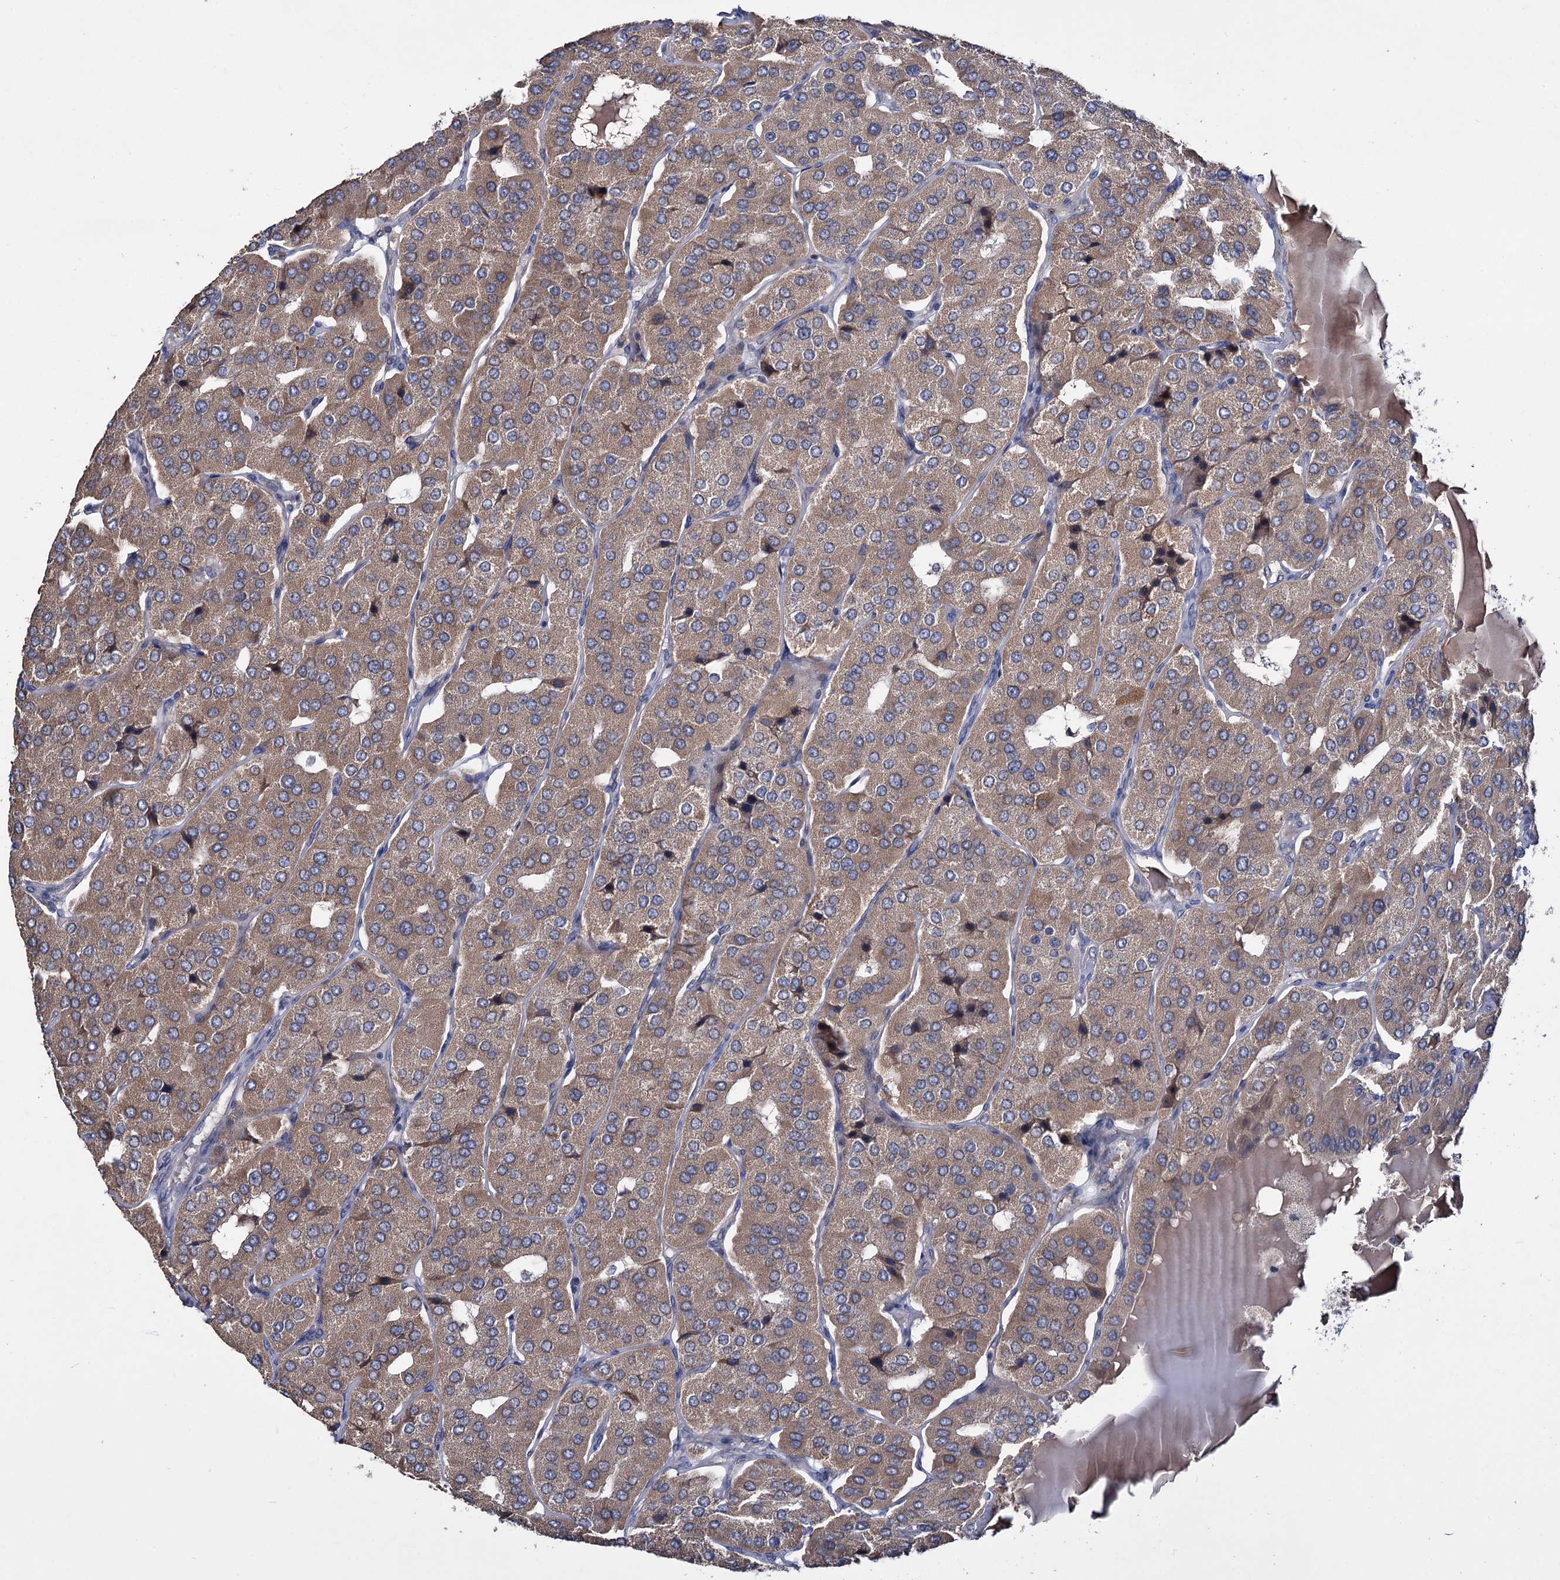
{"staining": {"intensity": "moderate", "quantity": ">75%", "location": "cytoplasmic/membranous"}, "tissue": "parathyroid gland", "cell_type": "Glandular cells", "image_type": "normal", "snomed": [{"axis": "morphology", "description": "Normal tissue, NOS"}, {"axis": "morphology", "description": "Adenoma, NOS"}, {"axis": "topography", "description": "Parathyroid gland"}], "caption": "Immunohistochemical staining of benign human parathyroid gland shows medium levels of moderate cytoplasmic/membranous positivity in approximately >75% of glandular cells.", "gene": "CLPB", "patient": {"sex": "female", "age": 86}}